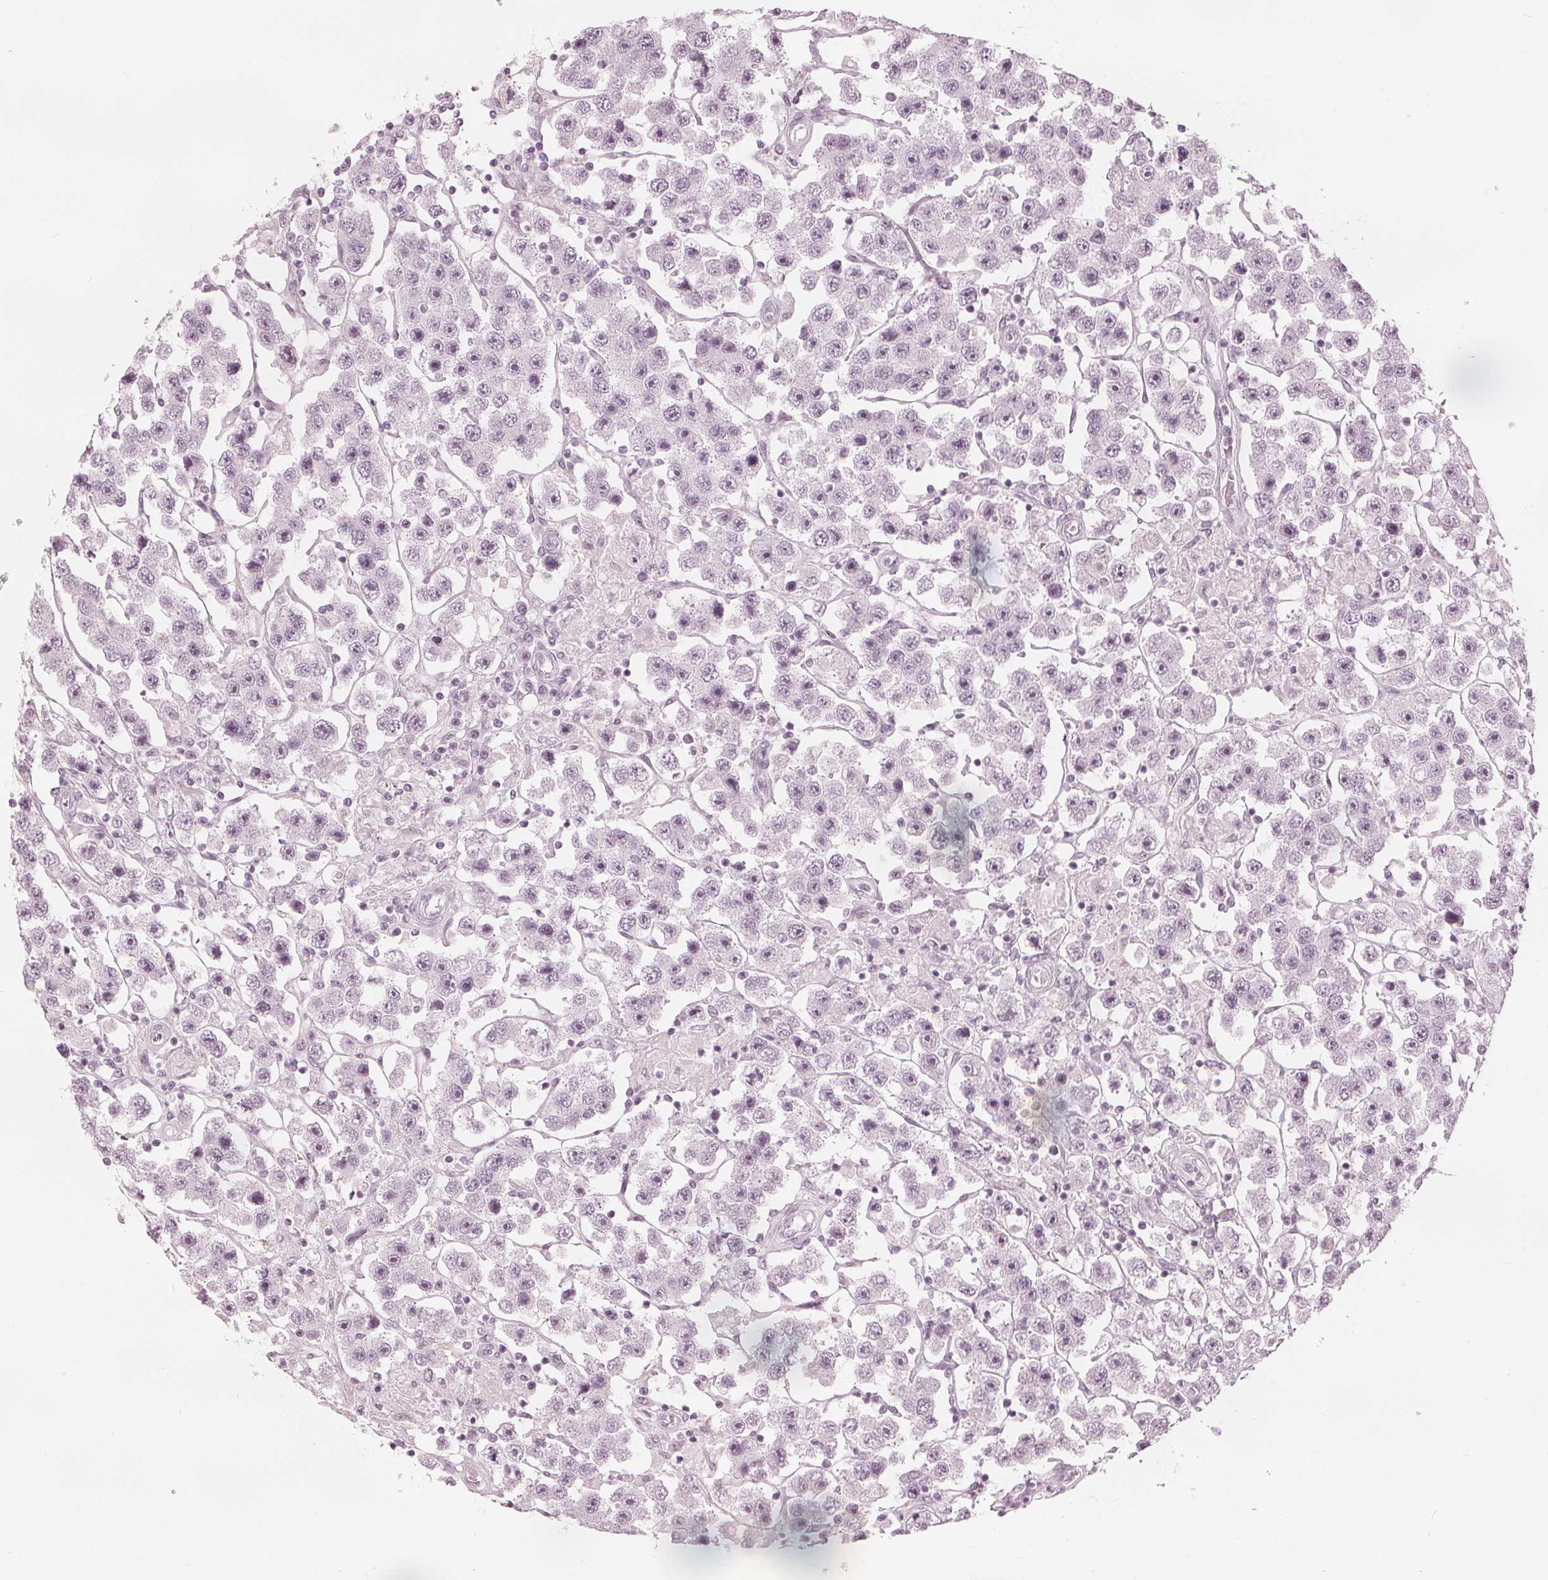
{"staining": {"intensity": "negative", "quantity": "none", "location": "none"}, "tissue": "testis cancer", "cell_type": "Tumor cells", "image_type": "cancer", "snomed": [{"axis": "morphology", "description": "Seminoma, NOS"}, {"axis": "topography", "description": "Testis"}], "caption": "Tumor cells show no significant expression in seminoma (testis).", "gene": "PAEP", "patient": {"sex": "male", "age": 45}}